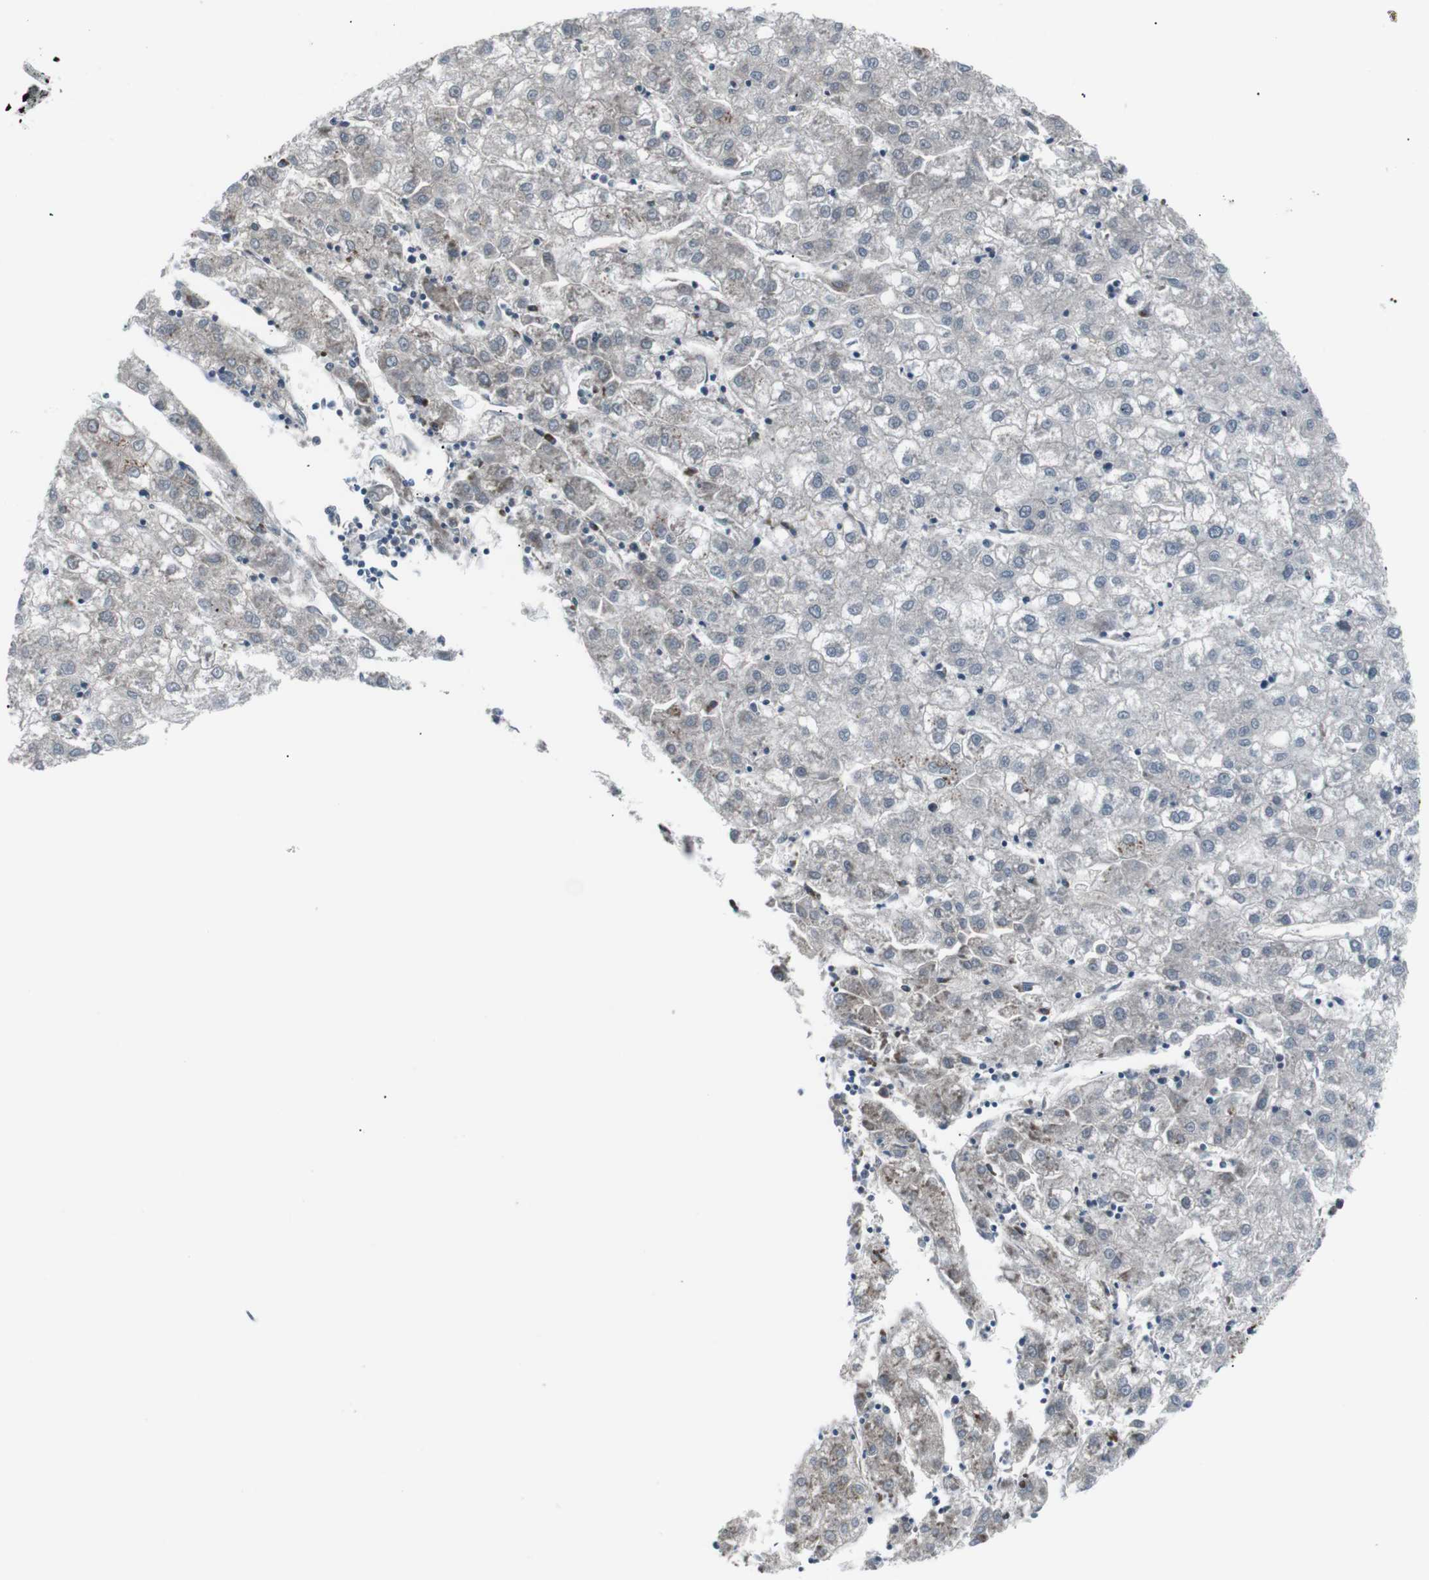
{"staining": {"intensity": "negative", "quantity": "none", "location": "none"}, "tissue": "liver cancer", "cell_type": "Tumor cells", "image_type": "cancer", "snomed": [{"axis": "morphology", "description": "Carcinoma, Hepatocellular, NOS"}, {"axis": "topography", "description": "Liver"}], "caption": "Immunohistochemical staining of hepatocellular carcinoma (liver) exhibits no significant positivity in tumor cells.", "gene": "PDLIM5", "patient": {"sex": "male", "age": 72}}